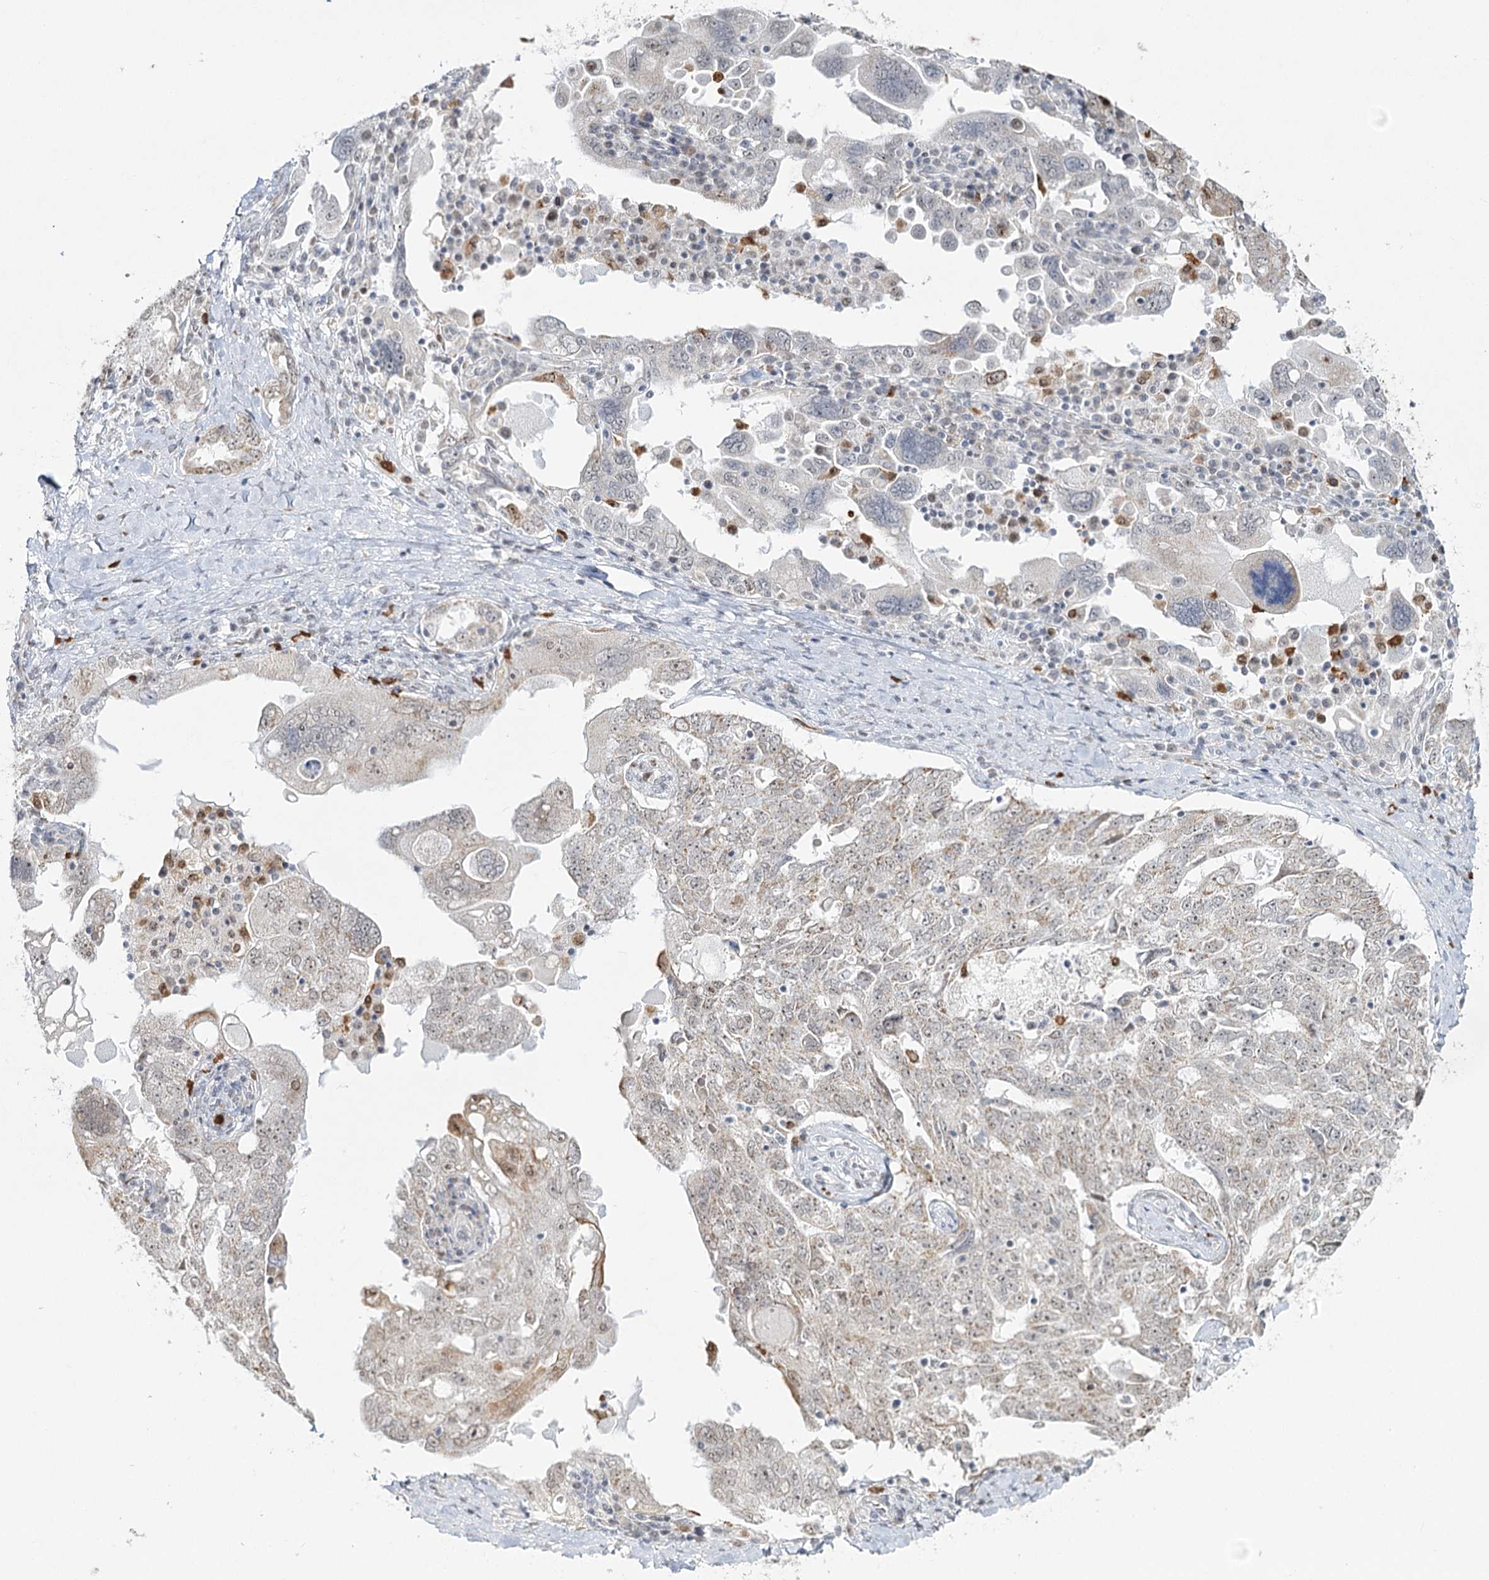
{"staining": {"intensity": "weak", "quantity": "<25%", "location": "cytoplasmic/membranous"}, "tissue": "ovarian cancer", "cell_type": "Tumor cells", "image_type": "cancer", "snomed": [{"axis": "morphology", "description": "Carcinoma, endometroid"}, {"axis": "topography", "description": "Ovary"}], "caption": "IHC histopathology image of ovarian cancer (endometroid carcinoma) stained for a protein (brown), which demonstrates no expression in tumor cells.", "gene": "ATAD1", "patient": {"sex": "female", "age": 62}}